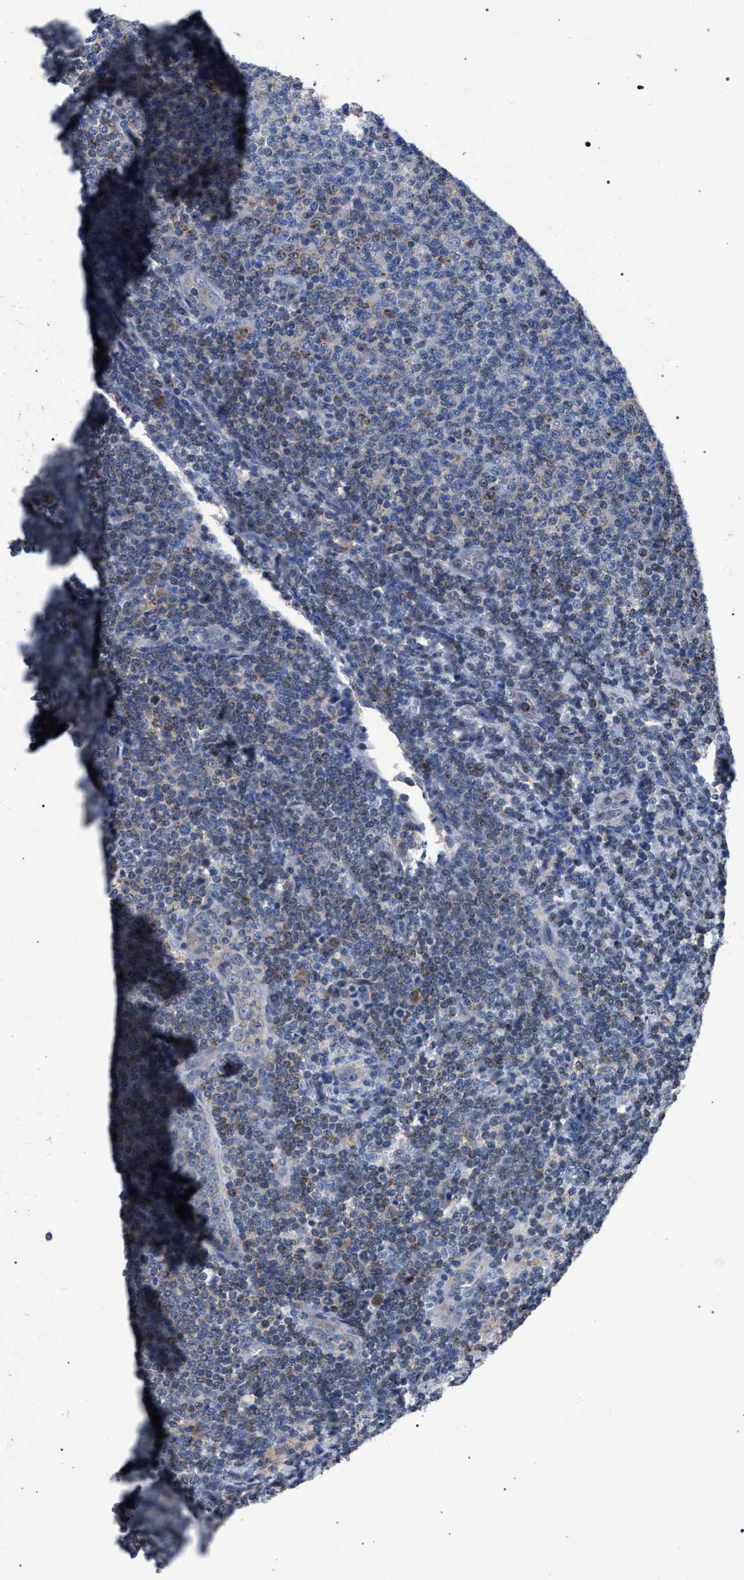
{"staining": {"intensity": "weak", "quantity": "<25%", "location": "cytoplasmic/membranous"}, "tissue": "lymphoma", "cell_type": "Tumor cells", "image_type": "cancer", "snomed": [{"axis": "morphology", "description": "Malignant lymphoma, non-Hodgkin's type, Low grade"}, {"axis": "topography", "description": "Lymph node"}], "caption": "Protein analysis of malignant lymphoma, non-Hodgkin's type (low-grade) displays no significant expression in tumor cells. The staining is performed using DAB brown chromogen with nuclei counter-stained in using hematoxylin.", "gene": "CRYZ", "patient": {"sex": "male", "age": 66}}